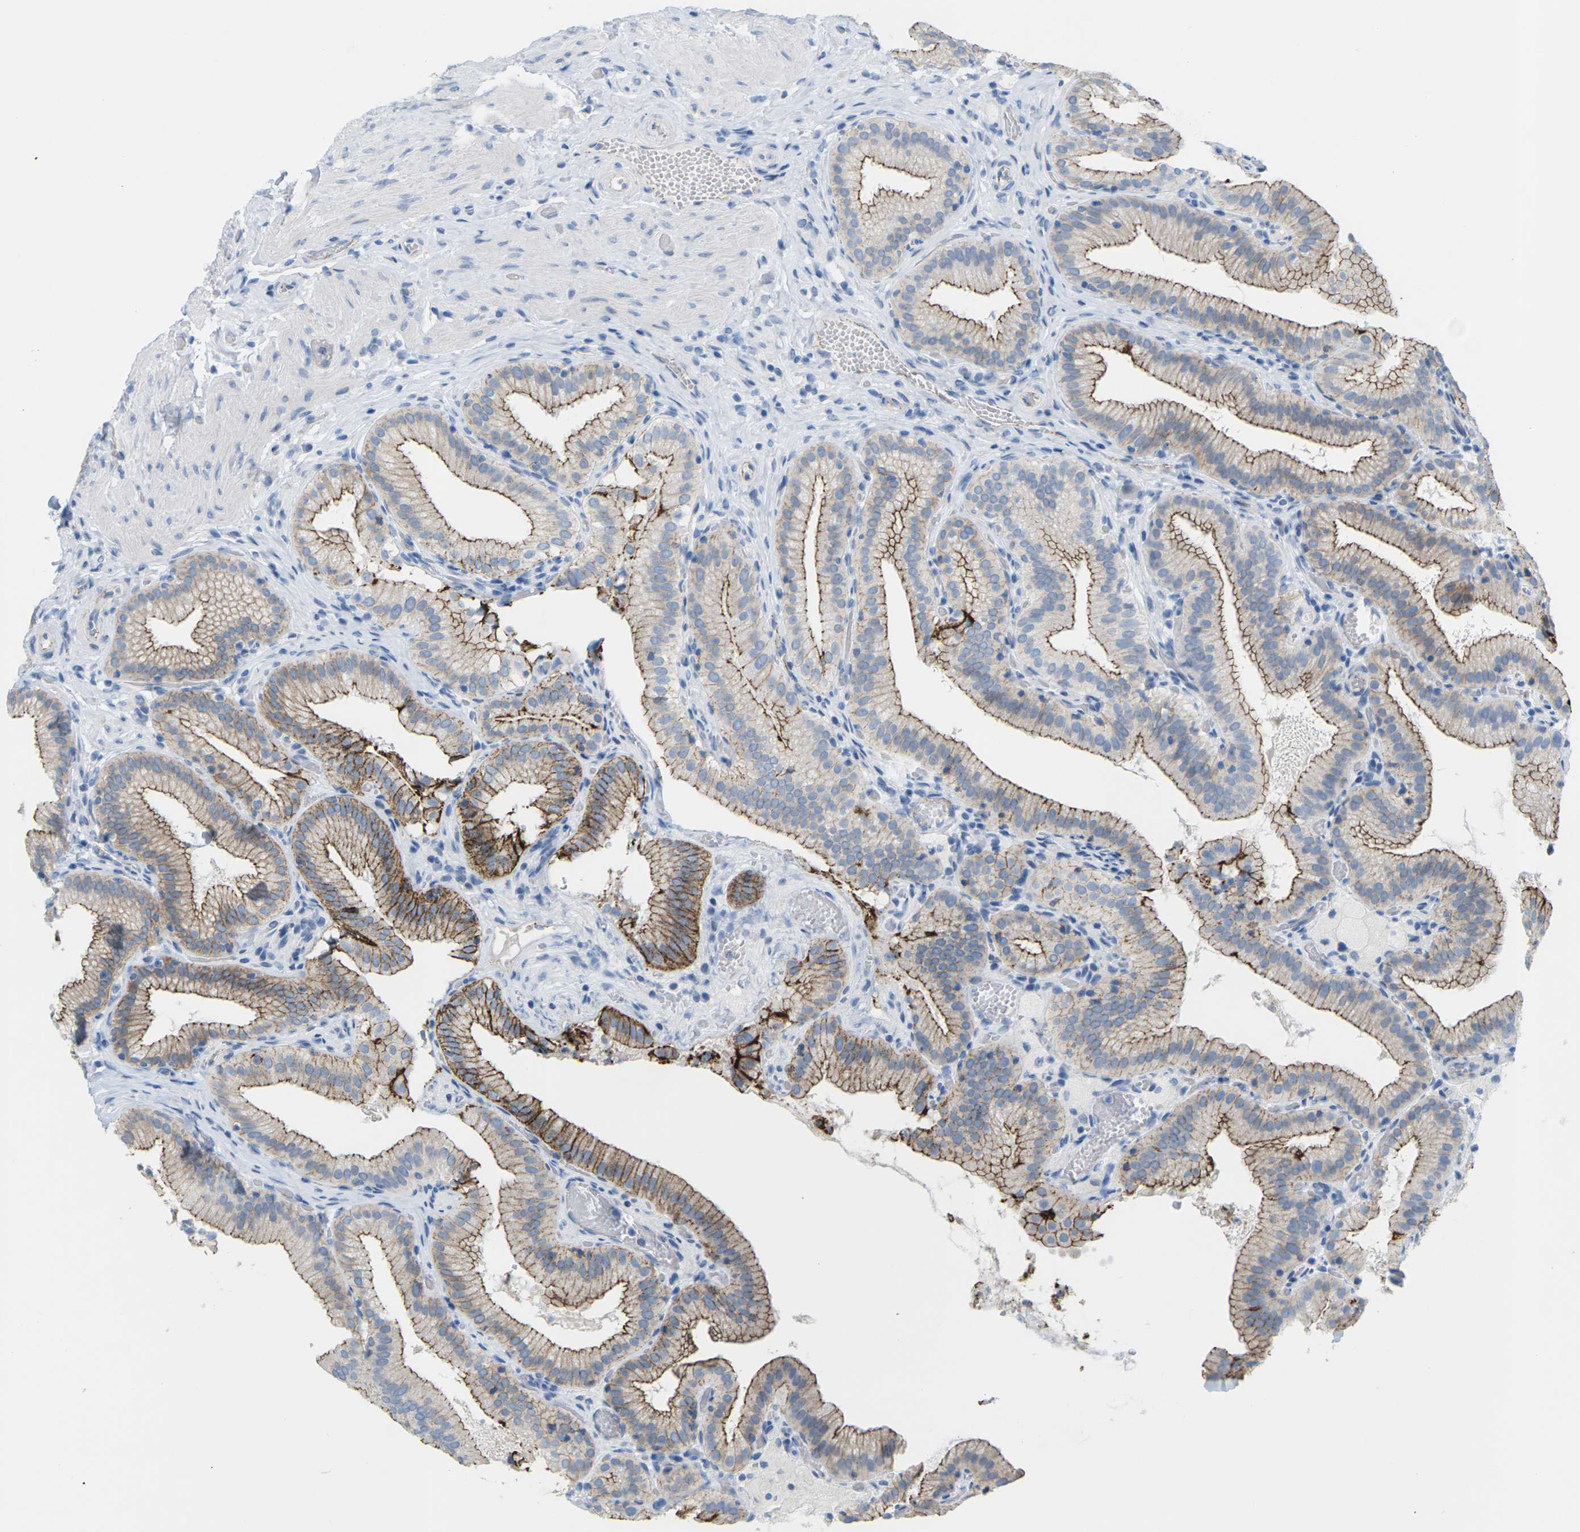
{"staining": {"intensity": "moderate", "quantity": ">75%", "location": "cytoplasmic/membranous"}, "tissue": "gallbladder", "cell_type": "Glandular cells", "image_type": "normal", "snomed": [{"axis": "morphology", "description": "Normal tissue, NOS"}, {"axis": "topography", "description": "Gallbladder"}], "caption": "Gallbladder stained with DAB immunohistochemistry (IHC) exhibits medium levels of moderate cytoplasmic/membranous positivity in approximately >75% of glandular cells.", "gene": "CLDN3", "patient": {"sex": "male", "age": 54}}